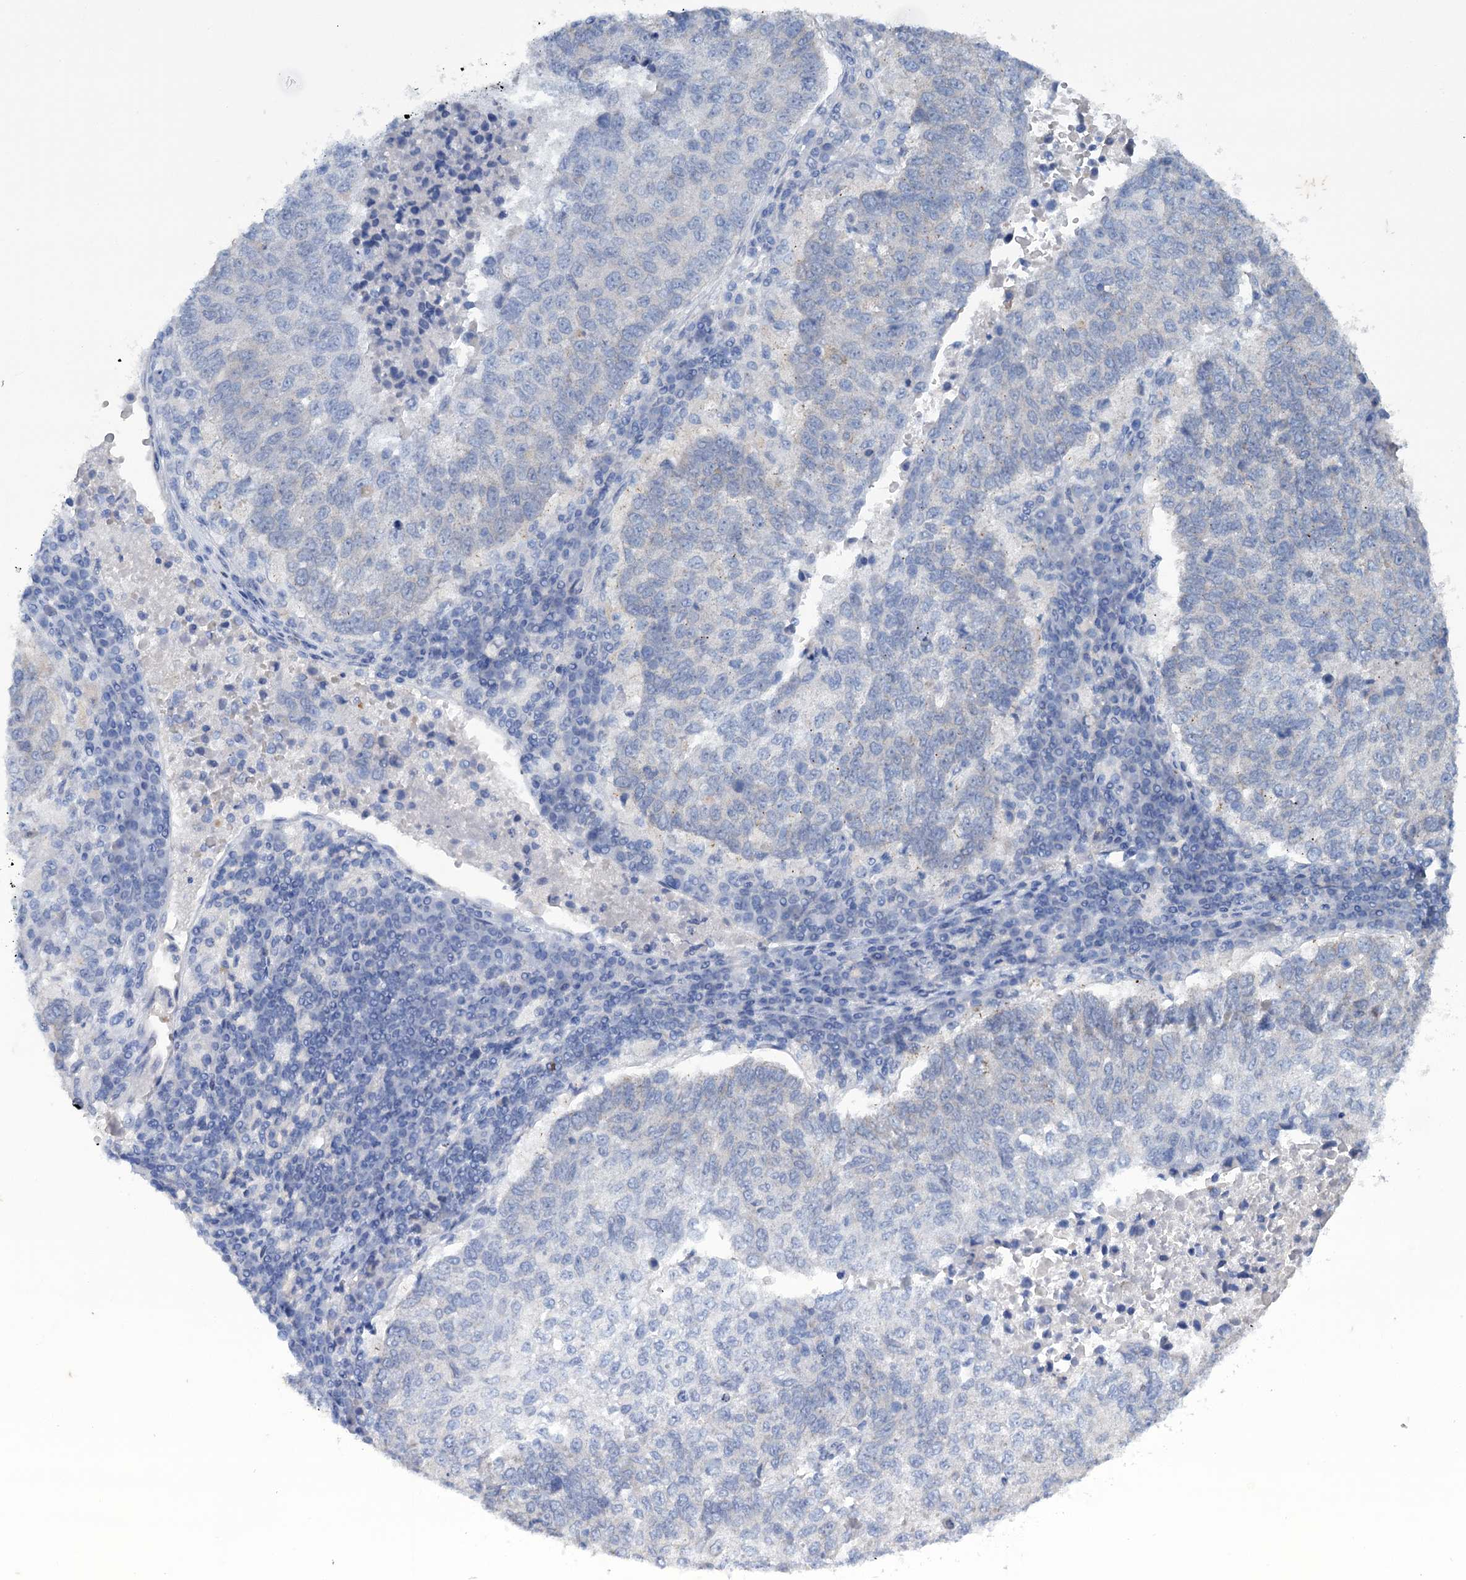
{"staining": {"intensity": "negative", "quantity": "none", "location": "none"}, "tissue": "lung cancer", "cell_type": "Tumor cells", "image_type": "cancer", "snomed": [{"axis": "morphology", "description": "Squamous cell carcinoma, NOS"}, {"axis": "topography", "description": "Lung"}], "caption": "Immunohistochemical staining of human squamous cell carcinoma (lung) displays no significant positivity in tumor cells. (Immunohistochemistry, brightfield microscopy, high magnification).", "gene": "MID1IP1", "patient": {"sex": "male", "age": 73}}